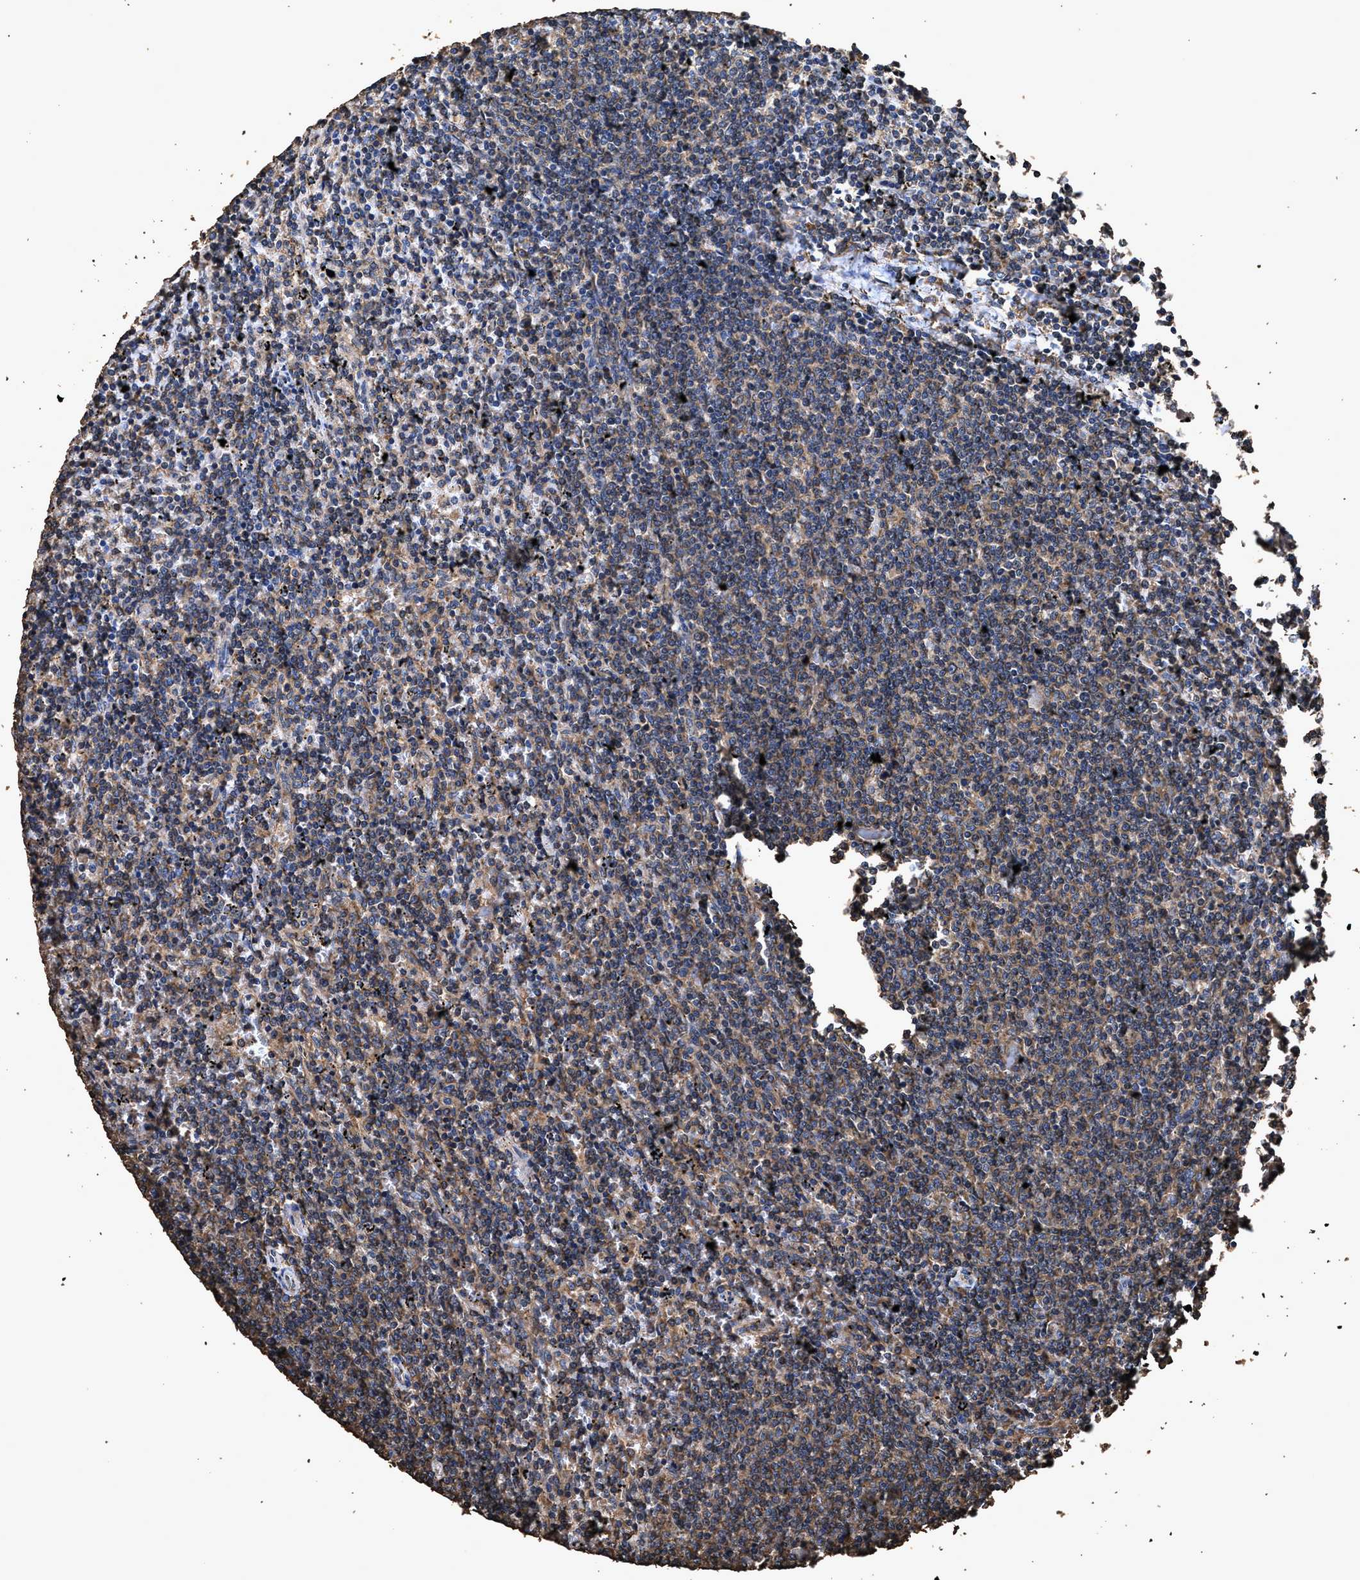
{"staining": {"intensity": "moderate", "quantity": "25%-75%", "location": "cytoplasmic/membranous"}, "tissue": "lymphoma", "cell_type": "Tumor cells", "image_type": "cancer", "snomed": [{"axis": "morphology", "description": "Malignant lymphoma, non-Hodgkin's type, Low grade"}, {"axis": "topography", "description": "Spleen"}], "caption": "High-magnification brightfield microscopy of lymphoma stained with DAB (3,3'-diaminobenzidine) (brown) and counterstained with hematoxylin (blue). tumor cells exhibit moderate cytoplasmic/membranous staining is identified in about25%-75% of cells.", "gene": "ZMYND19", "patient": {"sex": "female", "age": 50}}